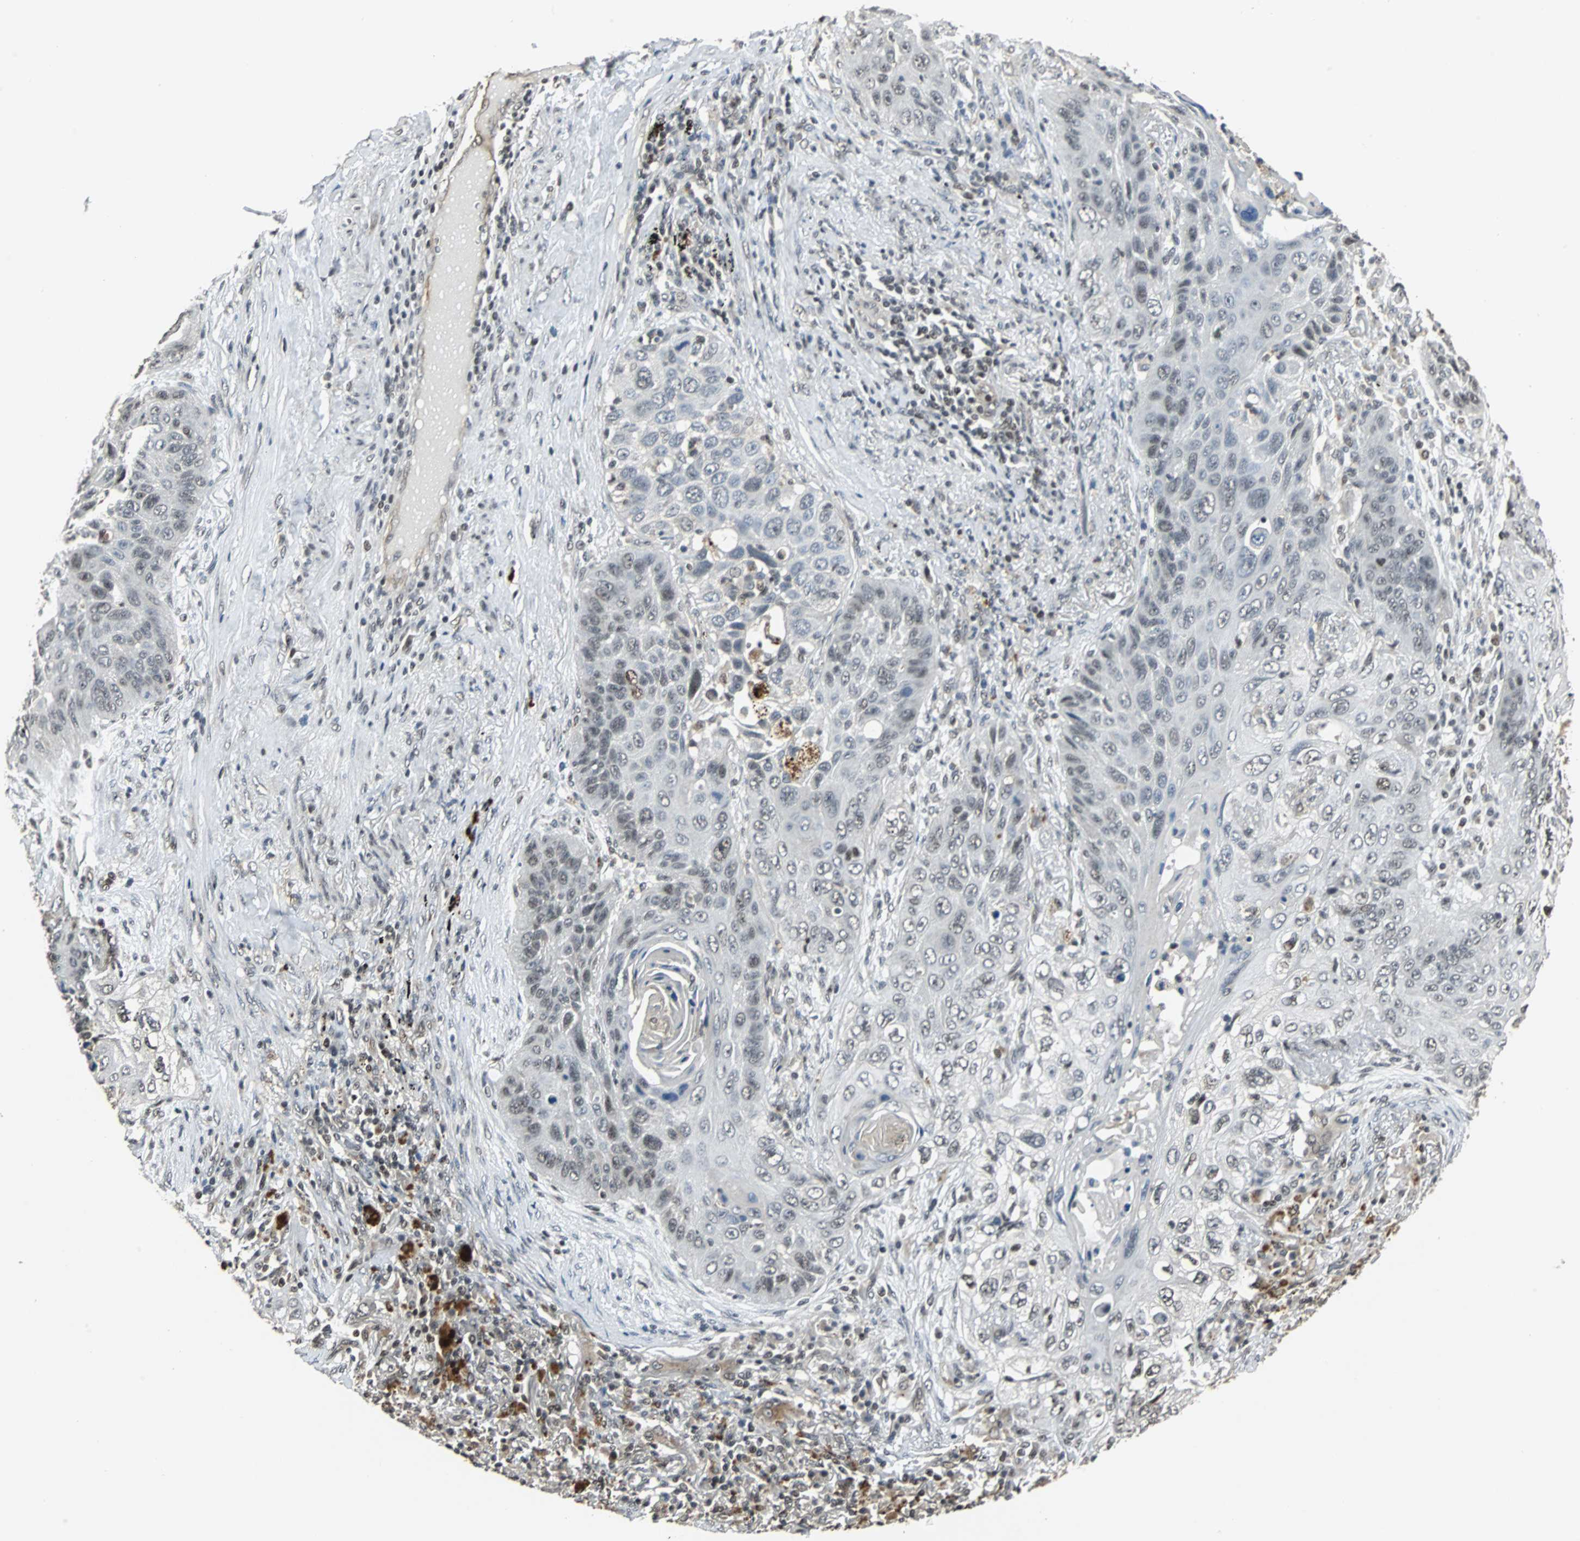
{"staining": {"intensity": "weak", "quantity": "25%-75%", "location": "nuclear"}, "tissue": "lung cancer", "cell_type": "Tumor cells", "image_type": "cancer", "snomed": [{"axis": "morphology", "description": "Squamous cell carcinoma, NOS"}, {"axis": "topography", "description": "Lung"}], "caption": "DAB immunohistochemical staining of human lung cancer (squamous cell carcinoma) exhibits weak nuclear protein expression in approximately 25%-75% of tumor cells.", "gene": "MED4", "patient": {"sex": "female", "age": 67}}